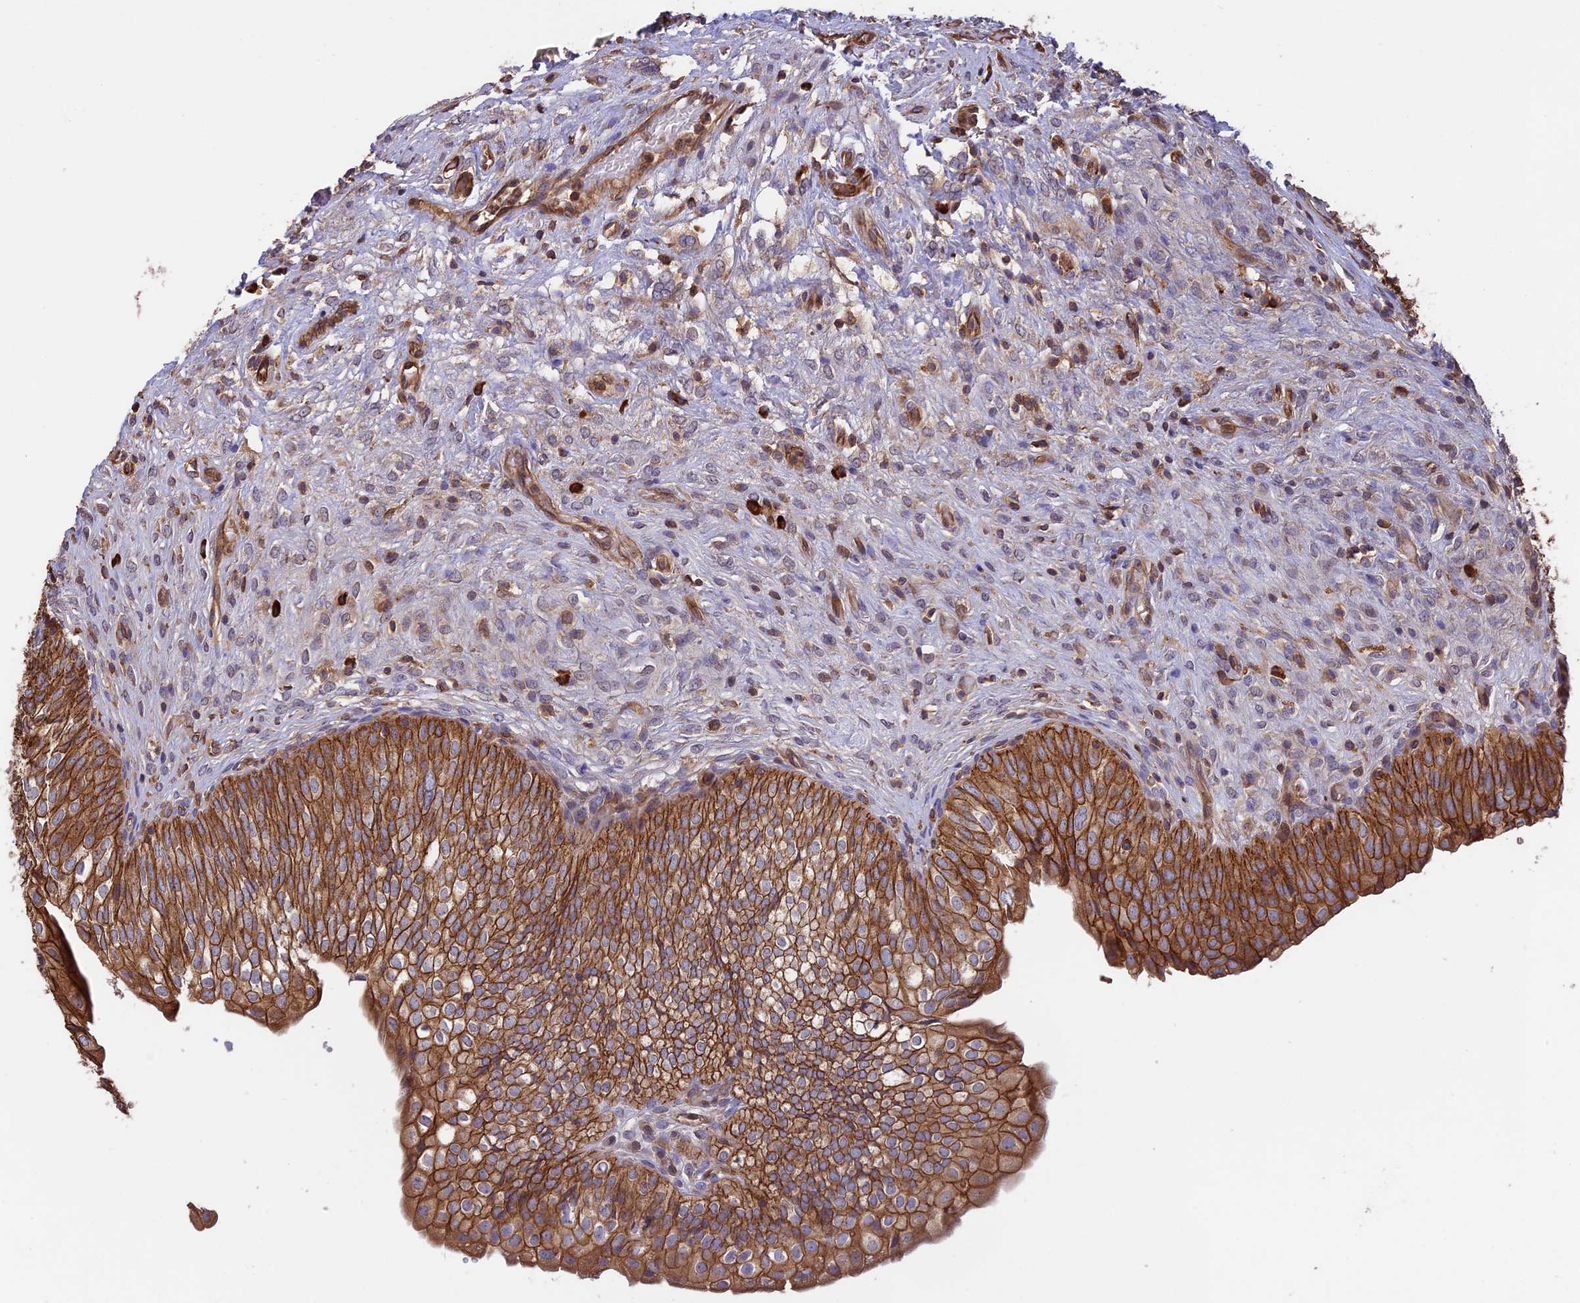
{"staining": {"intensity": "strong", "quantity": ">75%", "location": "cytoplasmic/membranous"}, "tissue": "urinary bladder", "cell_type": "Urothelial cells", "image_type": "normal", "snomed": [{"axis": "morphology", "description": "Normal tissue, NOS"}, {"axis": "topography", "description": "Urinary bladder"}], "caption": "IHC (DAB (3,3'-diaminobenzidine)) staining of normal urinary bladder shows strong cytoplasmic/membranous protein expression in approximately >75% of urothelial cells. Nuclei are stained in blue.", "gene": "GAS8", "patient": {"sex": "male", "age": 55}}